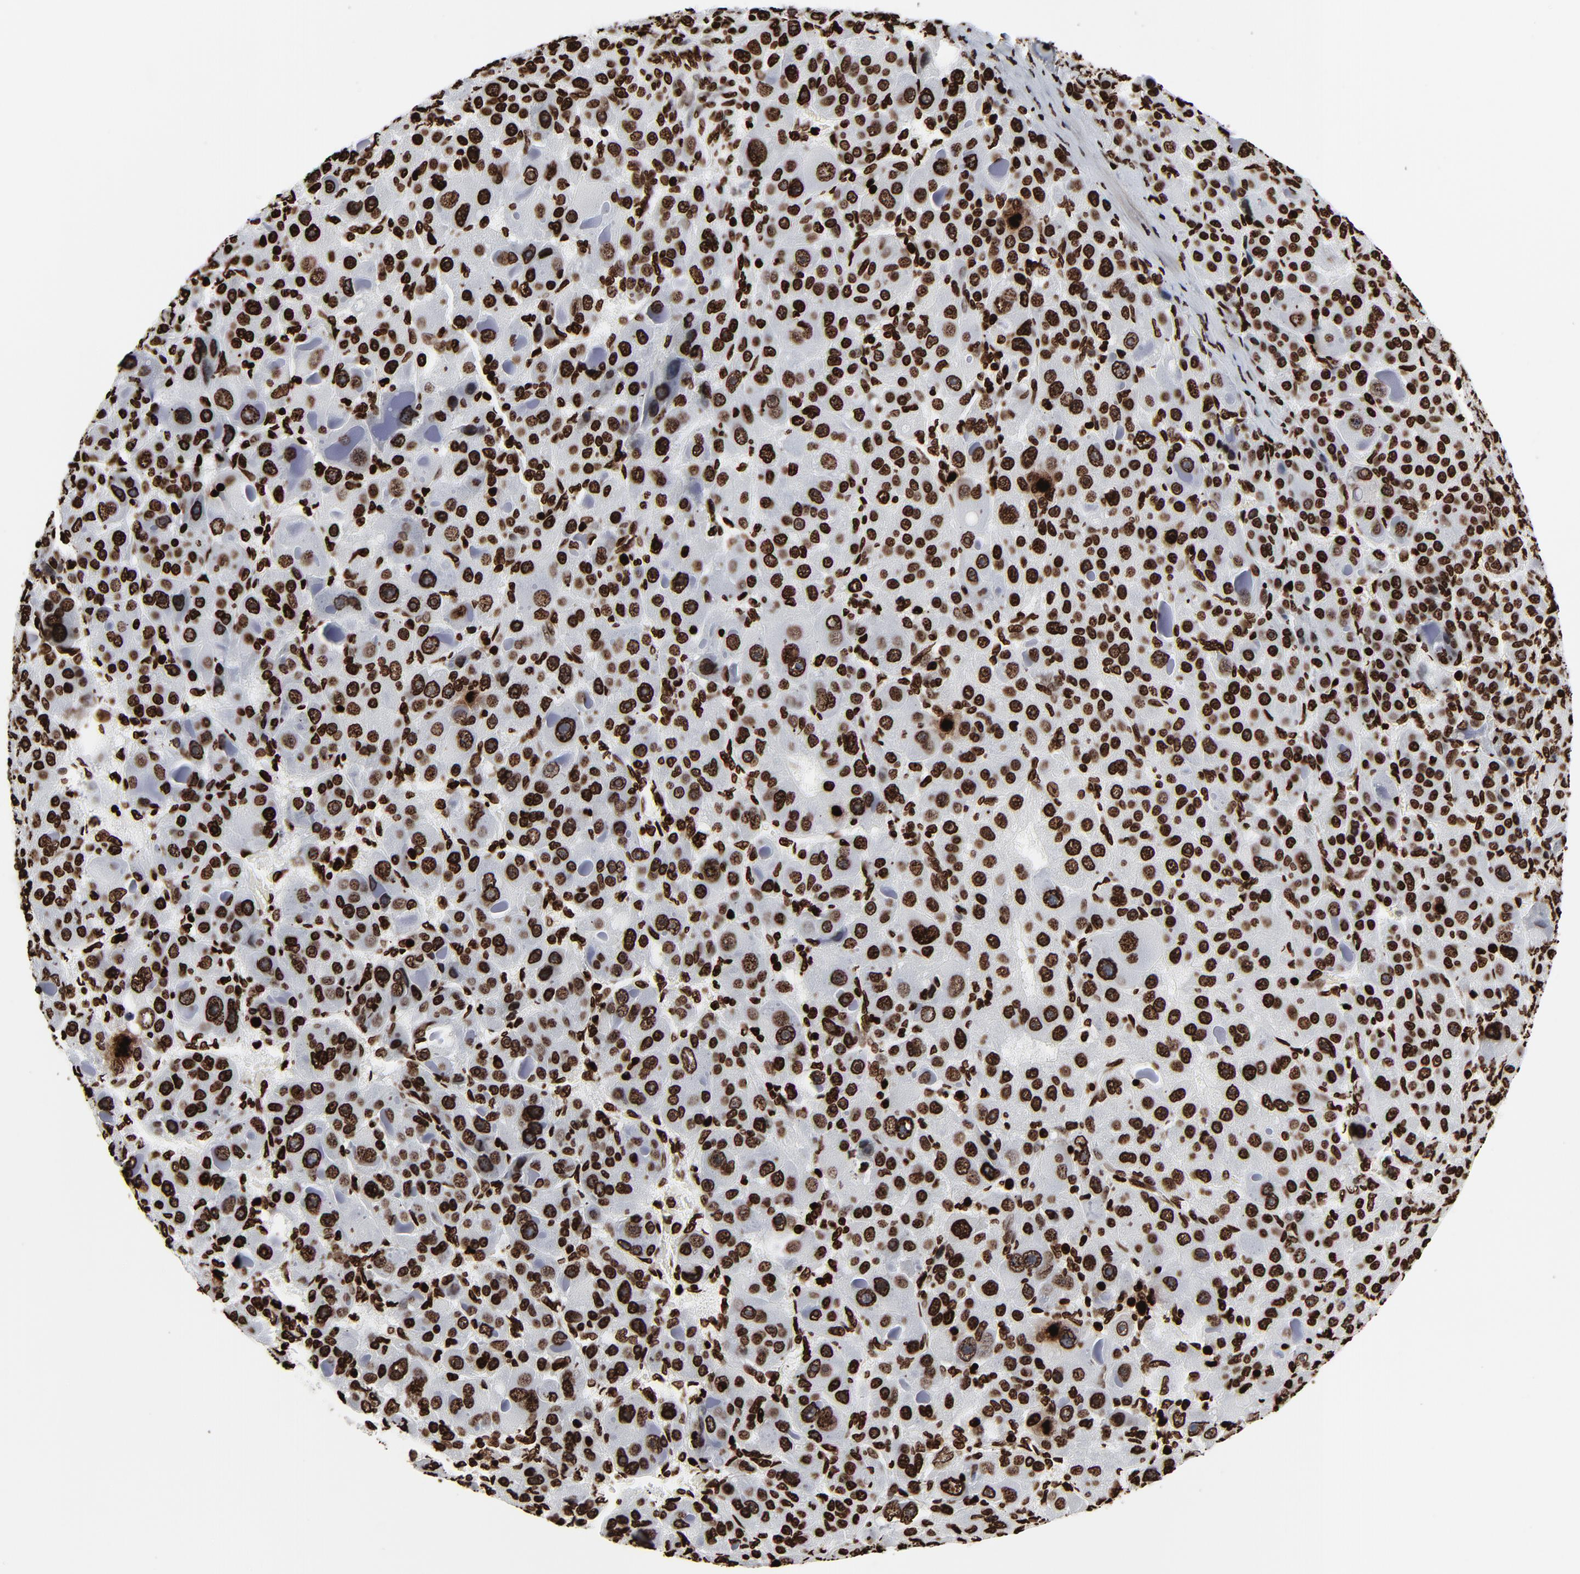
{"staining": {"intensity": "strong", "quantity": ">75%", "location": "nuclear"}, "tissue": "liver cancer", "cell_type": "Tumor cells", "image_type": "cancer", "snomed": [{"axis": "morphology", "description": "Carcinoma, Hepatocellular, NOS"}, {"axis": "topography", "description": "Liver"}], "caption": "An IHC histopathology image of tumor tissue is shown. Protein staining in brown labels strong nuclear positivity in liver cancer within tumor cells.", "gene": "H3-4", "patient": {"sex": "male", "age": 76}}